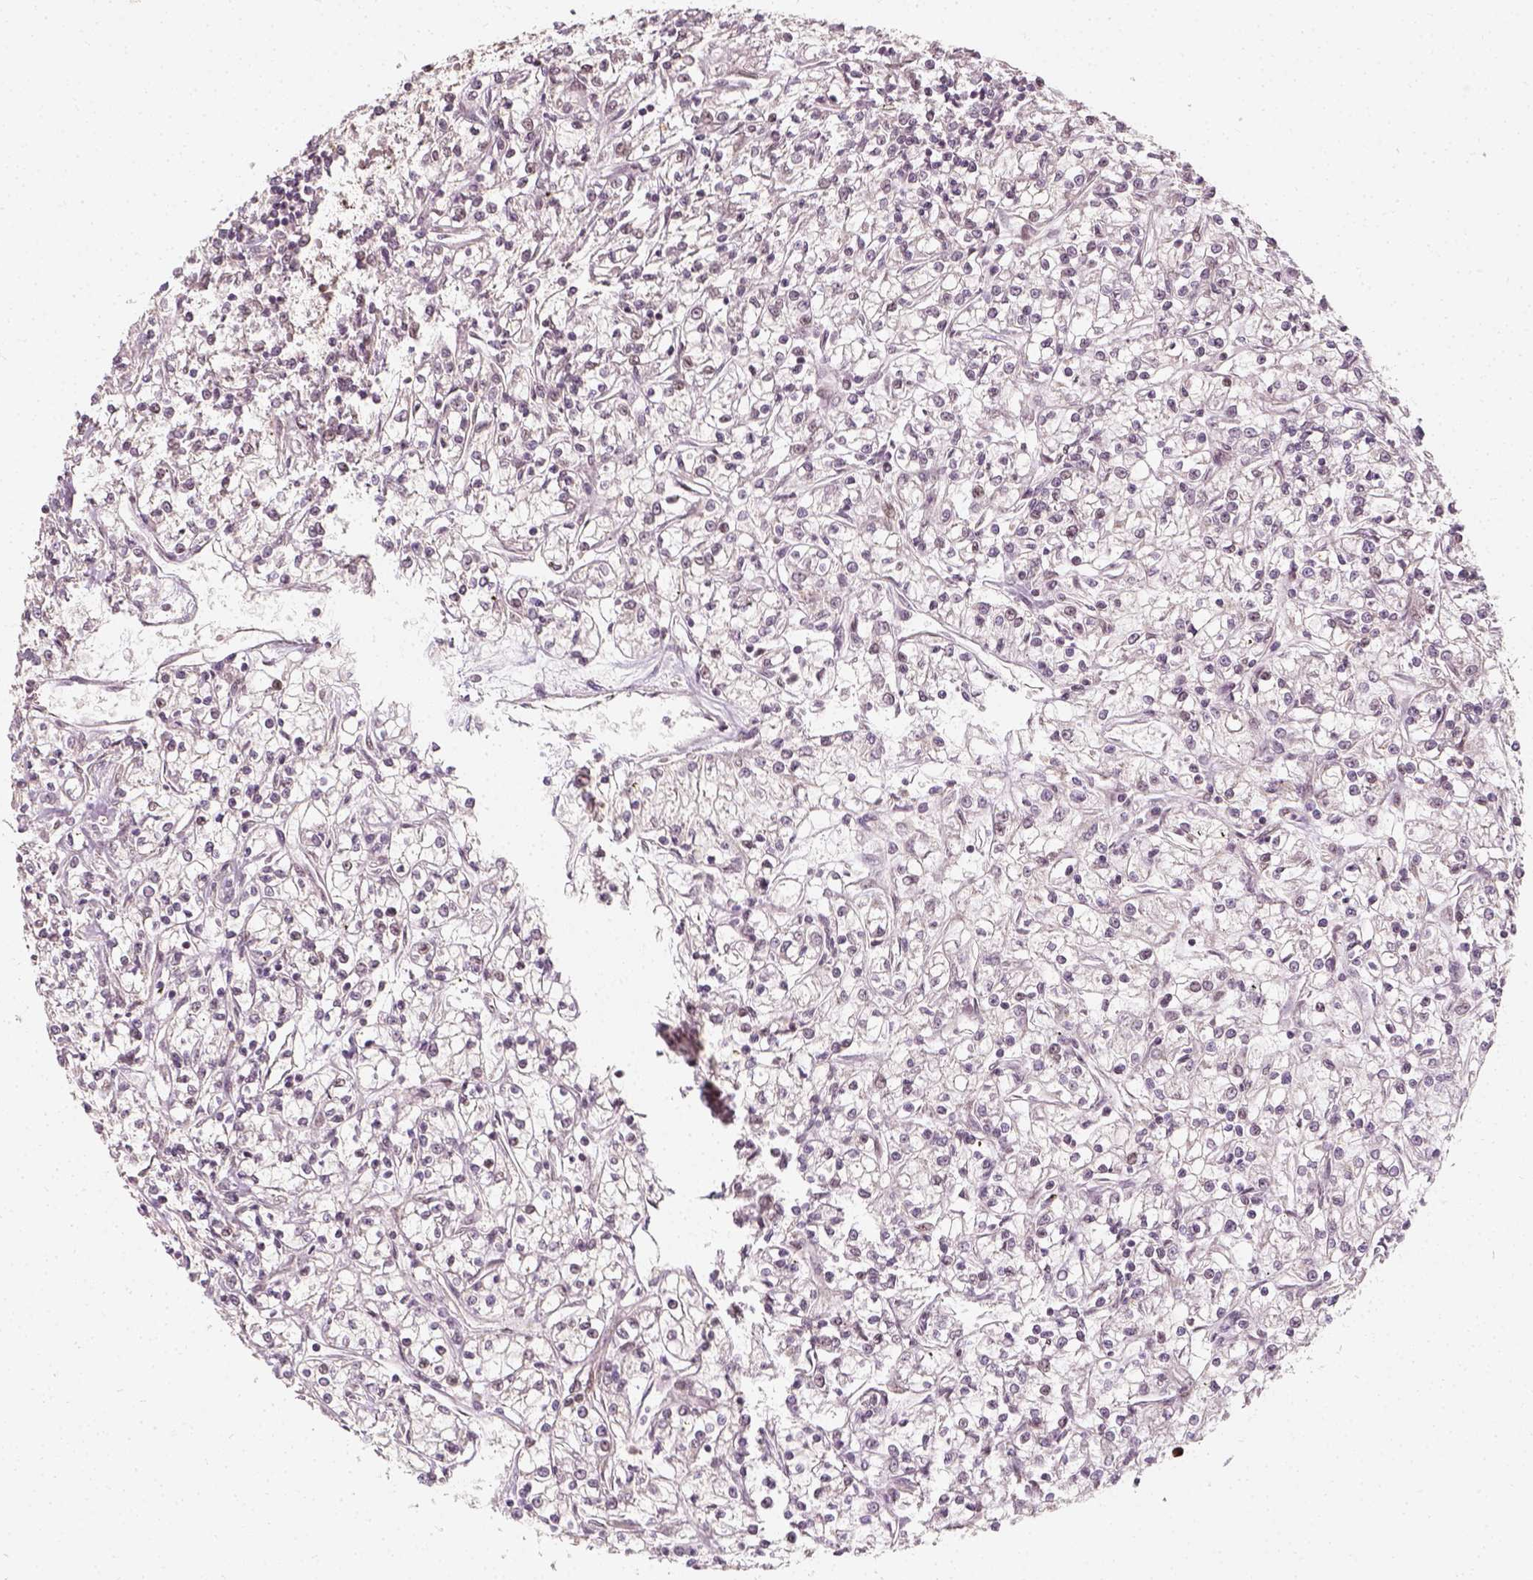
{"staining": {"intensity": "negative", "quantity": "none", "location": "none"}, "tissue": "renal cancer", "cell_type": "Tumor cells", "image_type": "cancer", "snomed": [{"axis": "morphology", "description": "Adenocarcinoma, NOS"}, {"axis": "topography", "description": "Kidney"}], "caption": "DAB immunohistochemical staining of renal cancer shows no significant staining in tumor cells. Nuclei are stained in blue.", "gene": "ZMAT3", "patient": {"sex": "female", "age": 59}}